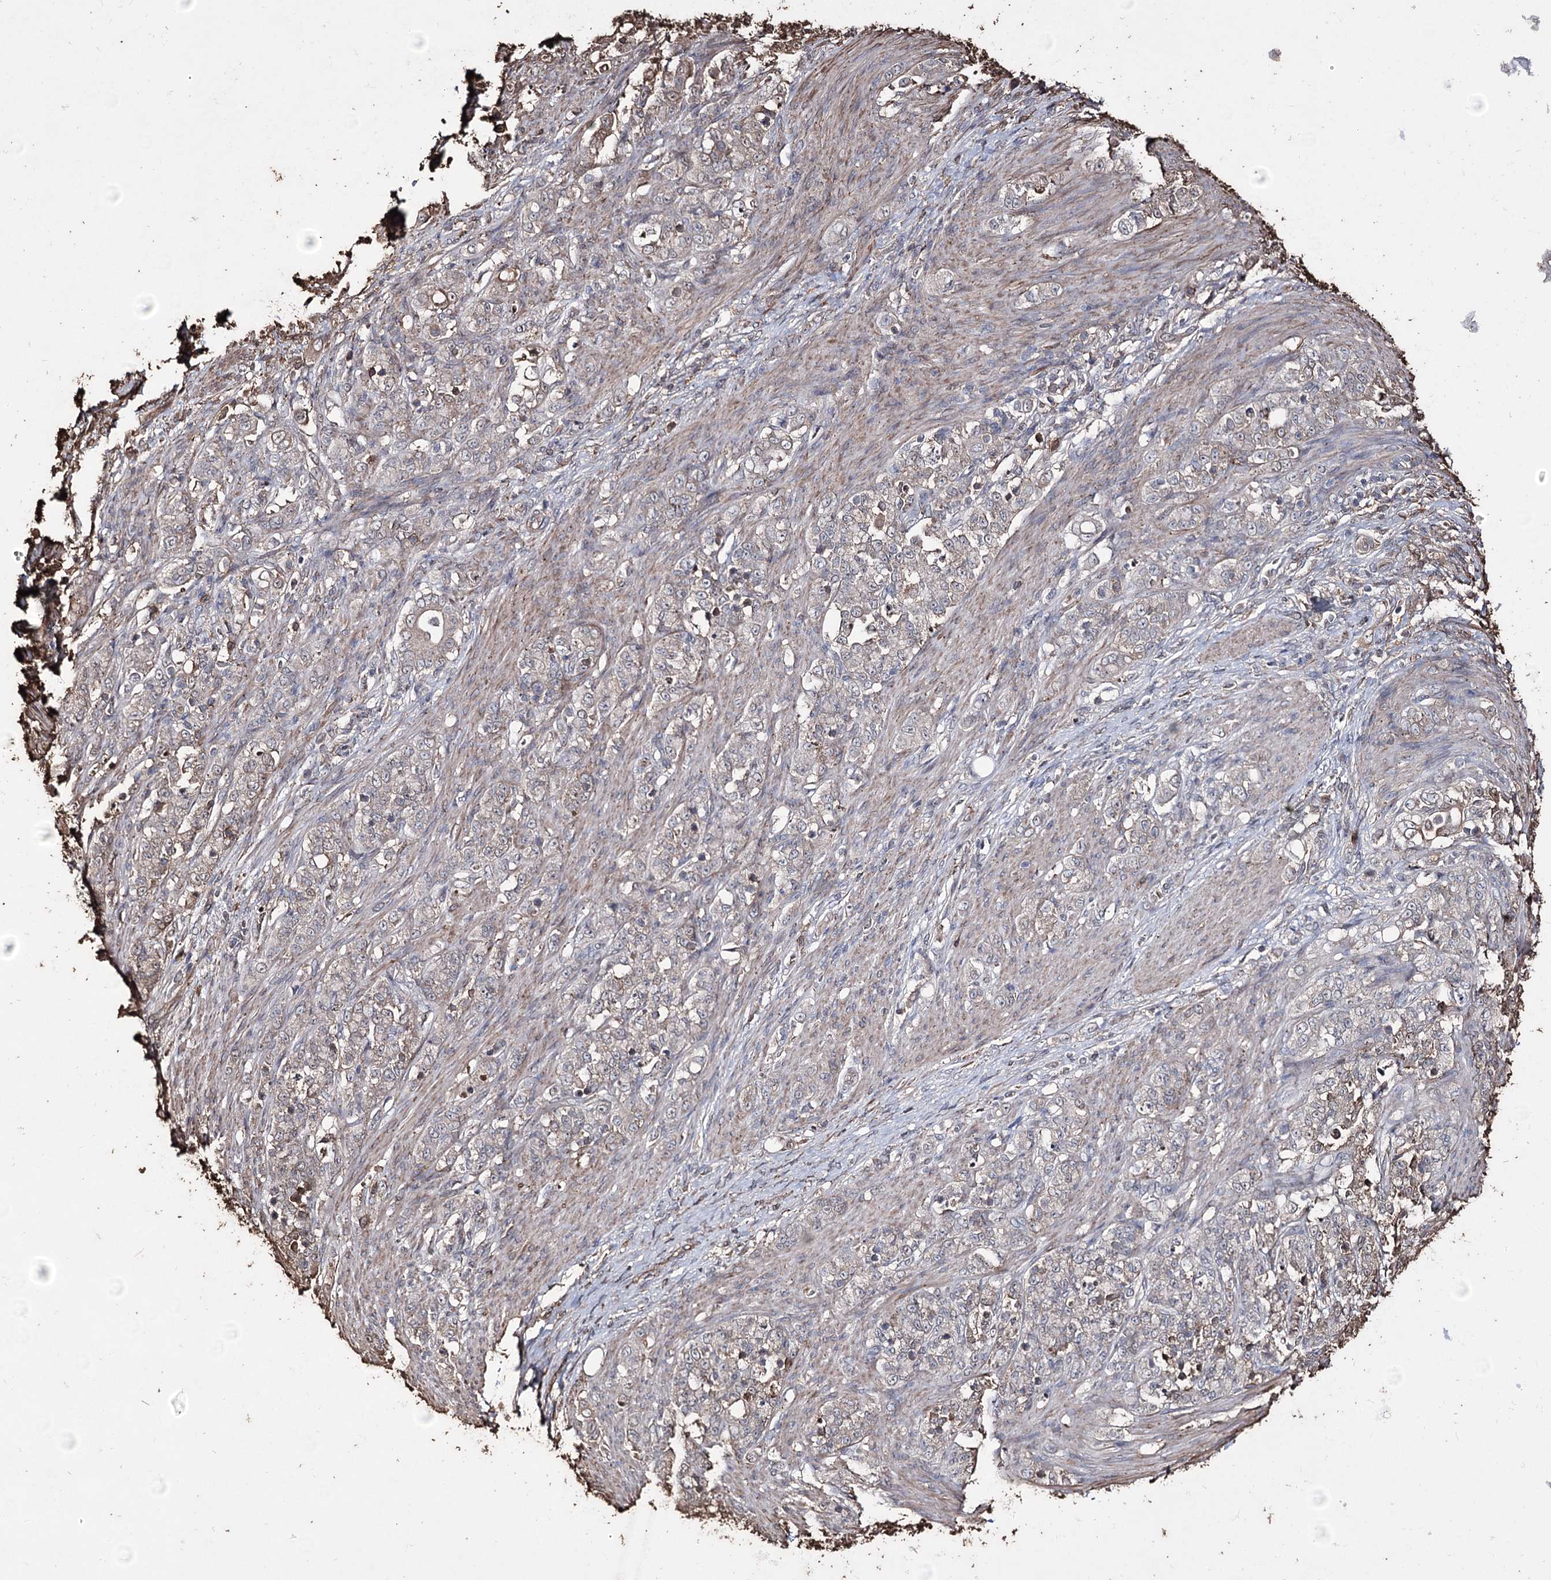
{"staining": {"intensity": "negative", "quantity": "none", "location": "none"}, "tissue": "stomach cancer", "cell_type": "Tumor cells", "image_type": "cancer", "snomed": [{"axis": "morphology", "description": "Adenocarcinoma, NOS"}, {"axis": "topography", "description": "Stomach"}], "caption": "Immunohistochemistry (IHC) of adenocarcinoma (stomach) shows no positivity in tumor cells. The staining is performed using DAB (3,3'-diaminobenzidine) brown chromogen with nuclei counter-stained in using hematoxylin.", "gene": "ZNF662", "patient": {"sex": "female", "age": 79}}